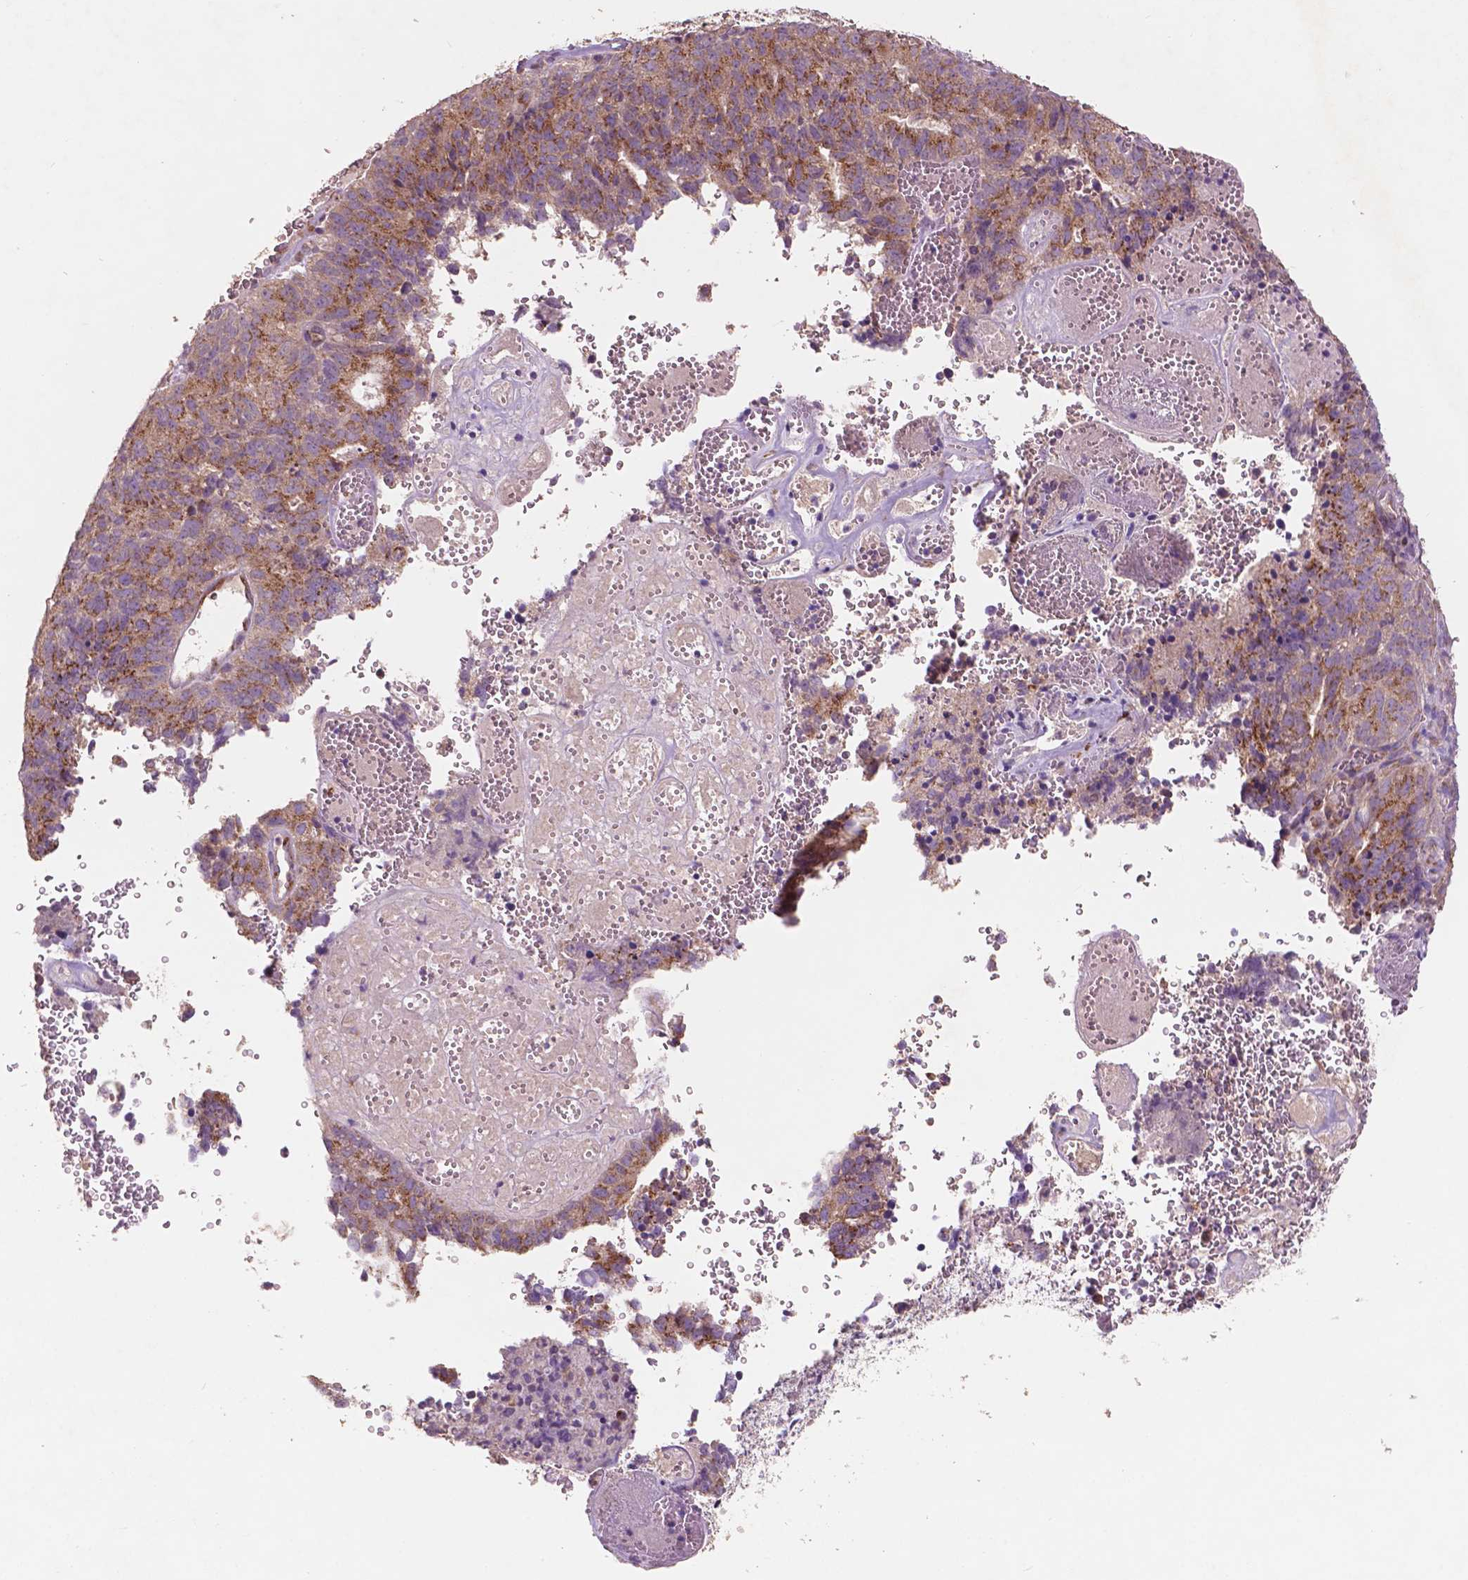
{"staining": {"intensity": "strong", "quantity": ">75%", "location": "cytoplasmic/membranous"}, "tissue": "cervical cancer", "cell_type": "Tumor cells", "image_type": "cancer", "snomed": [{"axis": "morphology", "description": "Adenocarcinoma, NOS"}, {"axis": "topography", "description": "Cervix"}], "caption": "Protein expression by IHC demonstrates strong cytoplasmic/membranous positivity in about >75% of tumor cells in cervical cancer.", "gene": "CHPT1", "patient": {"sex": "female", "age": 38}}